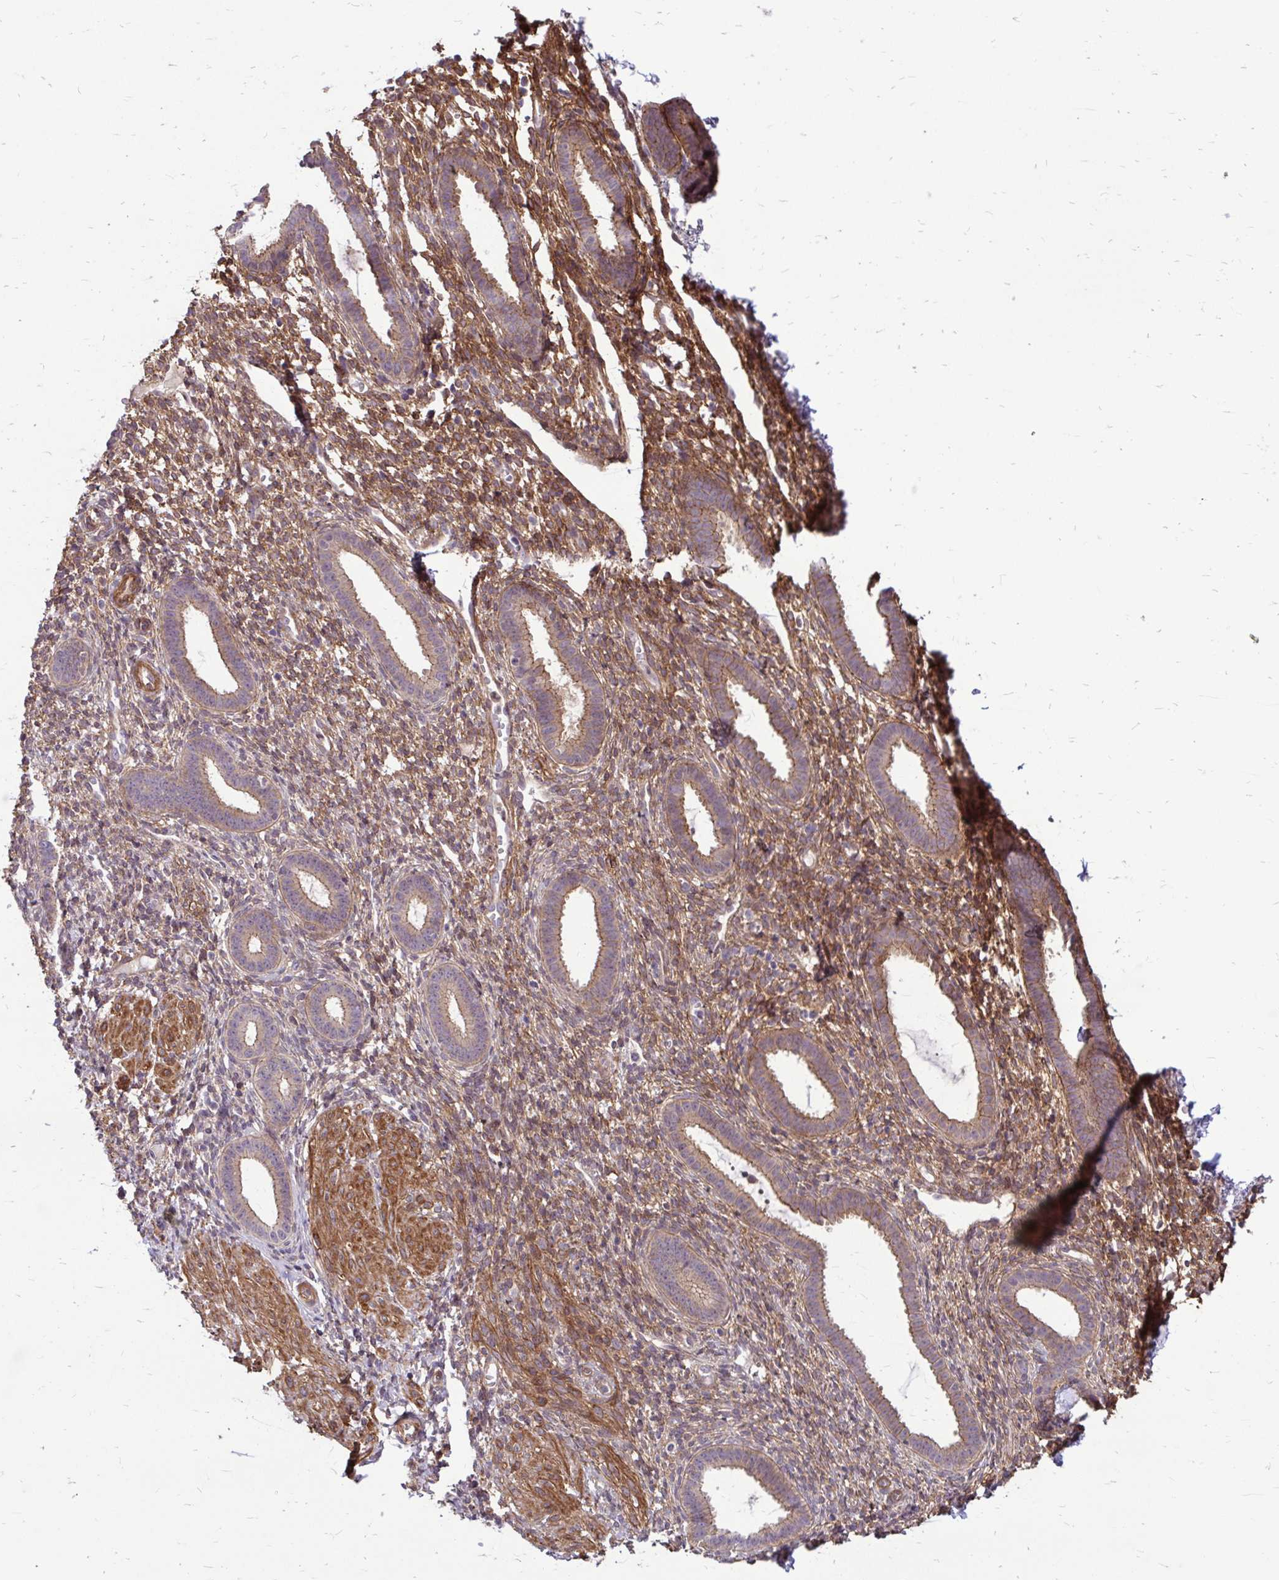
{"staining": {"intensity": "moderate", "quantity": "25%-75%", "location": "cytoplasmic/membranous"}, "tissue": "endometrium", "cell_type": "Cells in endometrial stroma", "image_type": "normal", "snomed": [{"axis": "morphology", "description": "Normal tissue, NOS"}, {"axis": "topography", "description": "Endometrium"}], "caption": "The immunohistochemical stain highlights moderate cytoplasmic/membranous positivity in cells in endometrial stroma of normal endometrium.", "gene": "TRIP6", "patient": {"sex": "female", "age": 36}}